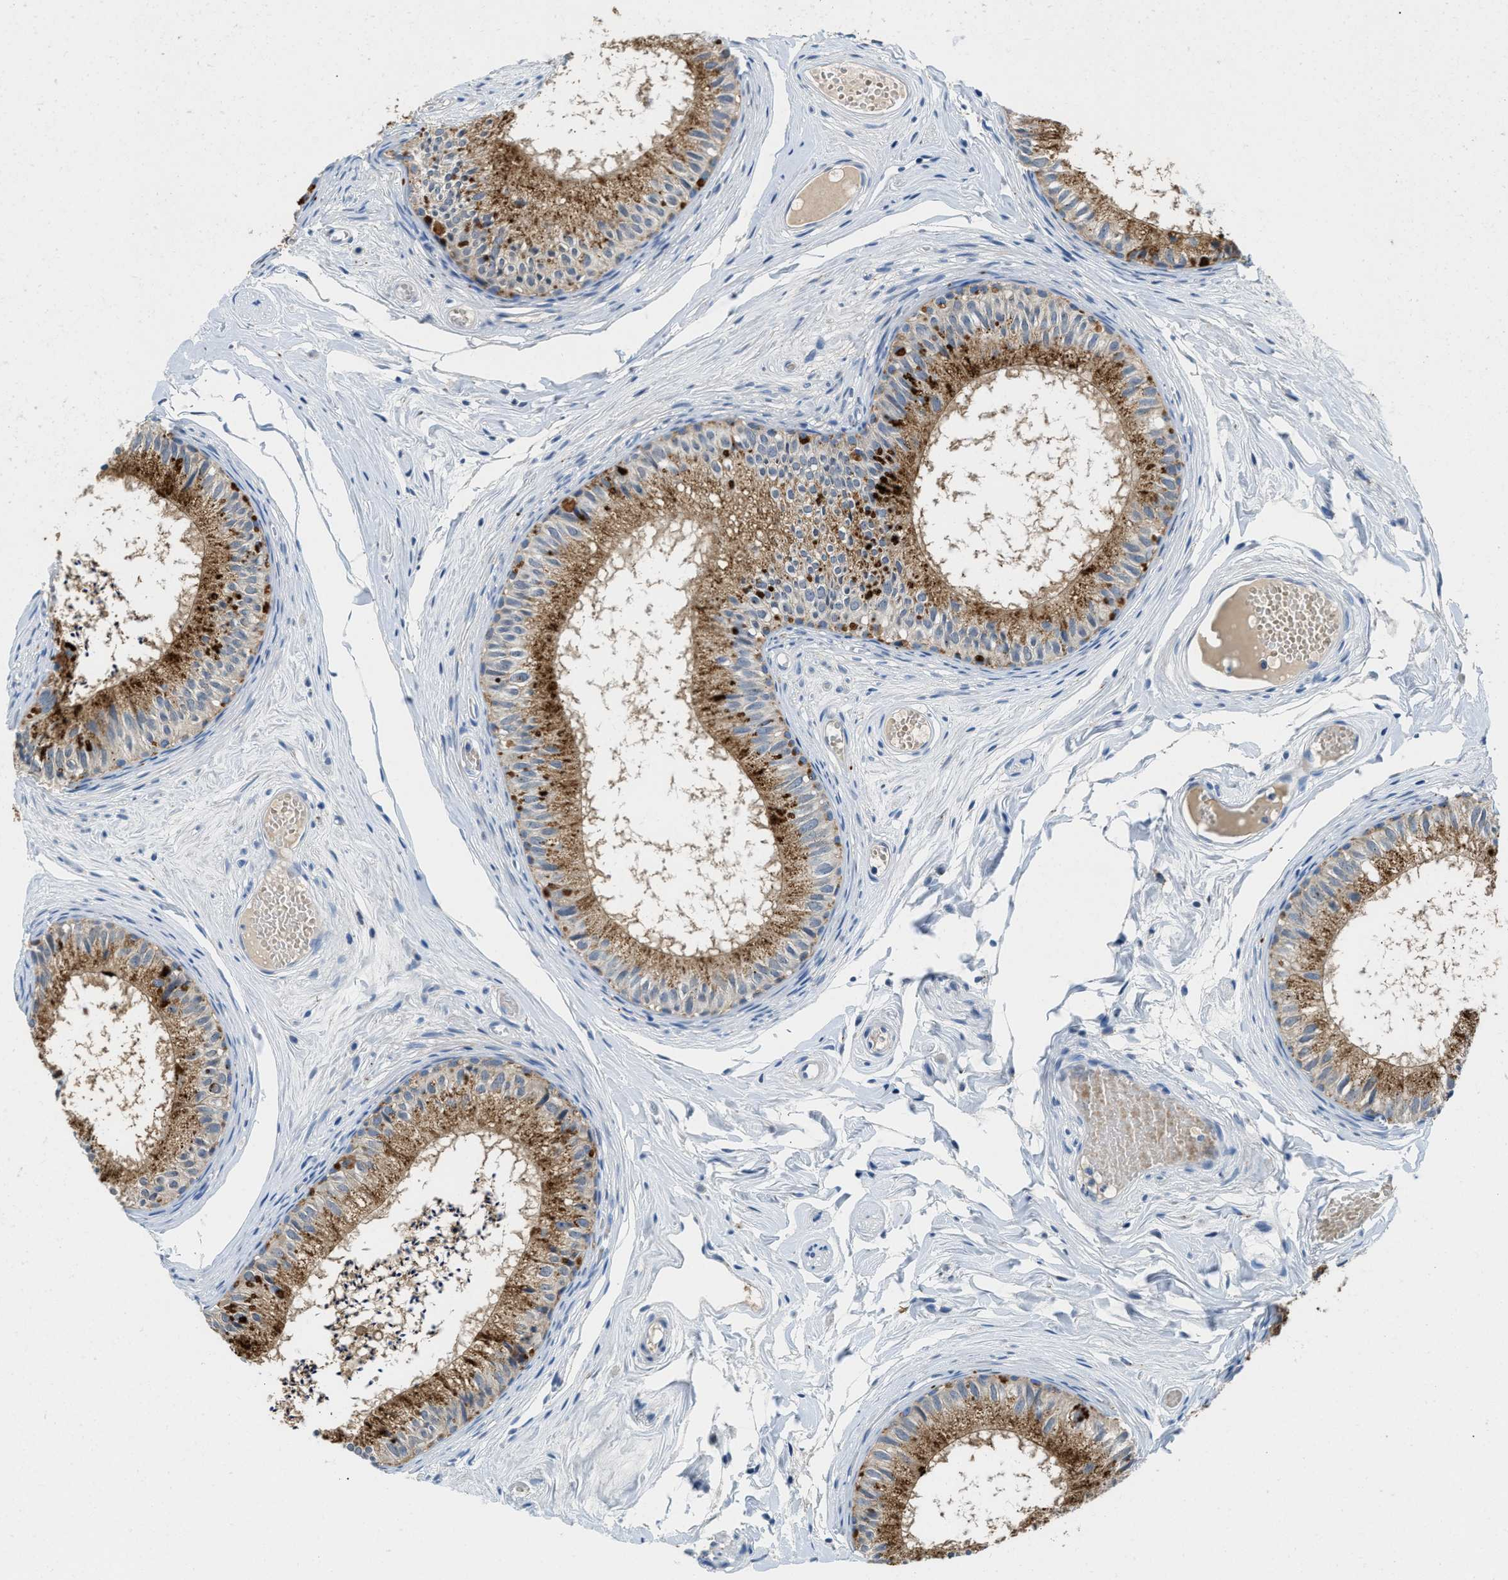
{"staining": {"intensity": "moderate", "quantity": ">75%", "location": "cytoplasmic/membranous"}, "tissue": "epididymis", "cell_type": "Glandular cells", "image_type": "normal", "snomed": [{"axis": "morphology", "description": "Normal tissue, NOS"}, {"axis": "topography", "description": "Epididymis"}], "caption": "IHC photomicrograph of normal human epididymis stained for a protein (brown), which demonstrates medium levels of moderate cytoplasmic/membranous positivity in about >75% of glandular cells.", "gene": "TSPAN3", "patient": {"sex": "male", "age": 46}}